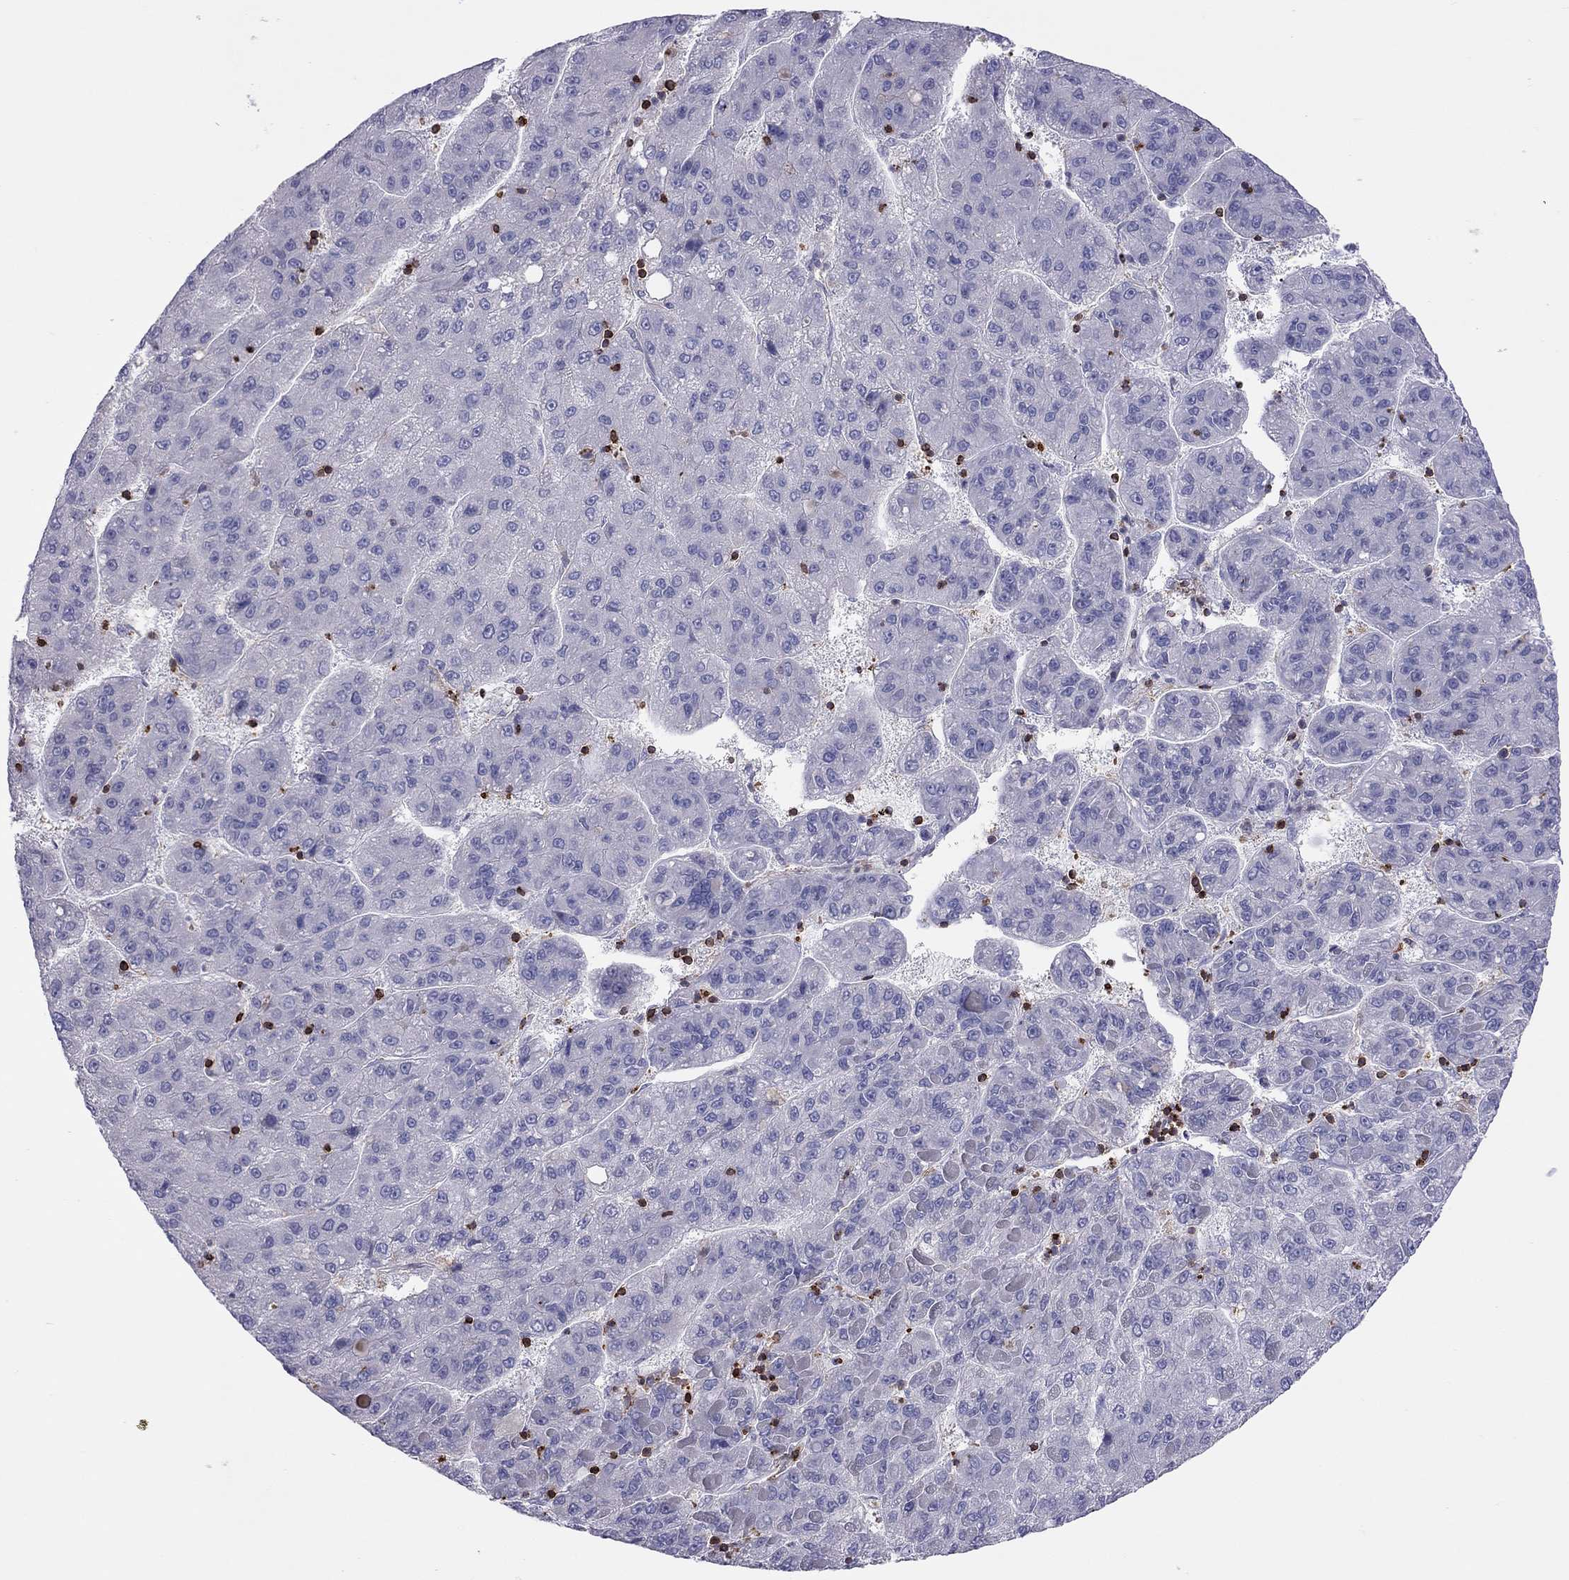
{"staining": {"intensity": "negative", "quantity": "none", "location": "none"}, "tissue": "liver cancer", "cell_type": "Tumor cells", "image_type": "cancer", "snomed": [{"axis": "morphology", "description": "Carcinoma, Hepatocellular, NOS"}, {"axis": "topography", "description": "Liver"}], "caption": "Tumor cells are negative for brown protein staining in liver hepatocellular carcinoma.", "gene": "MND1", "patient": {"sex": "female", "age": 82}}